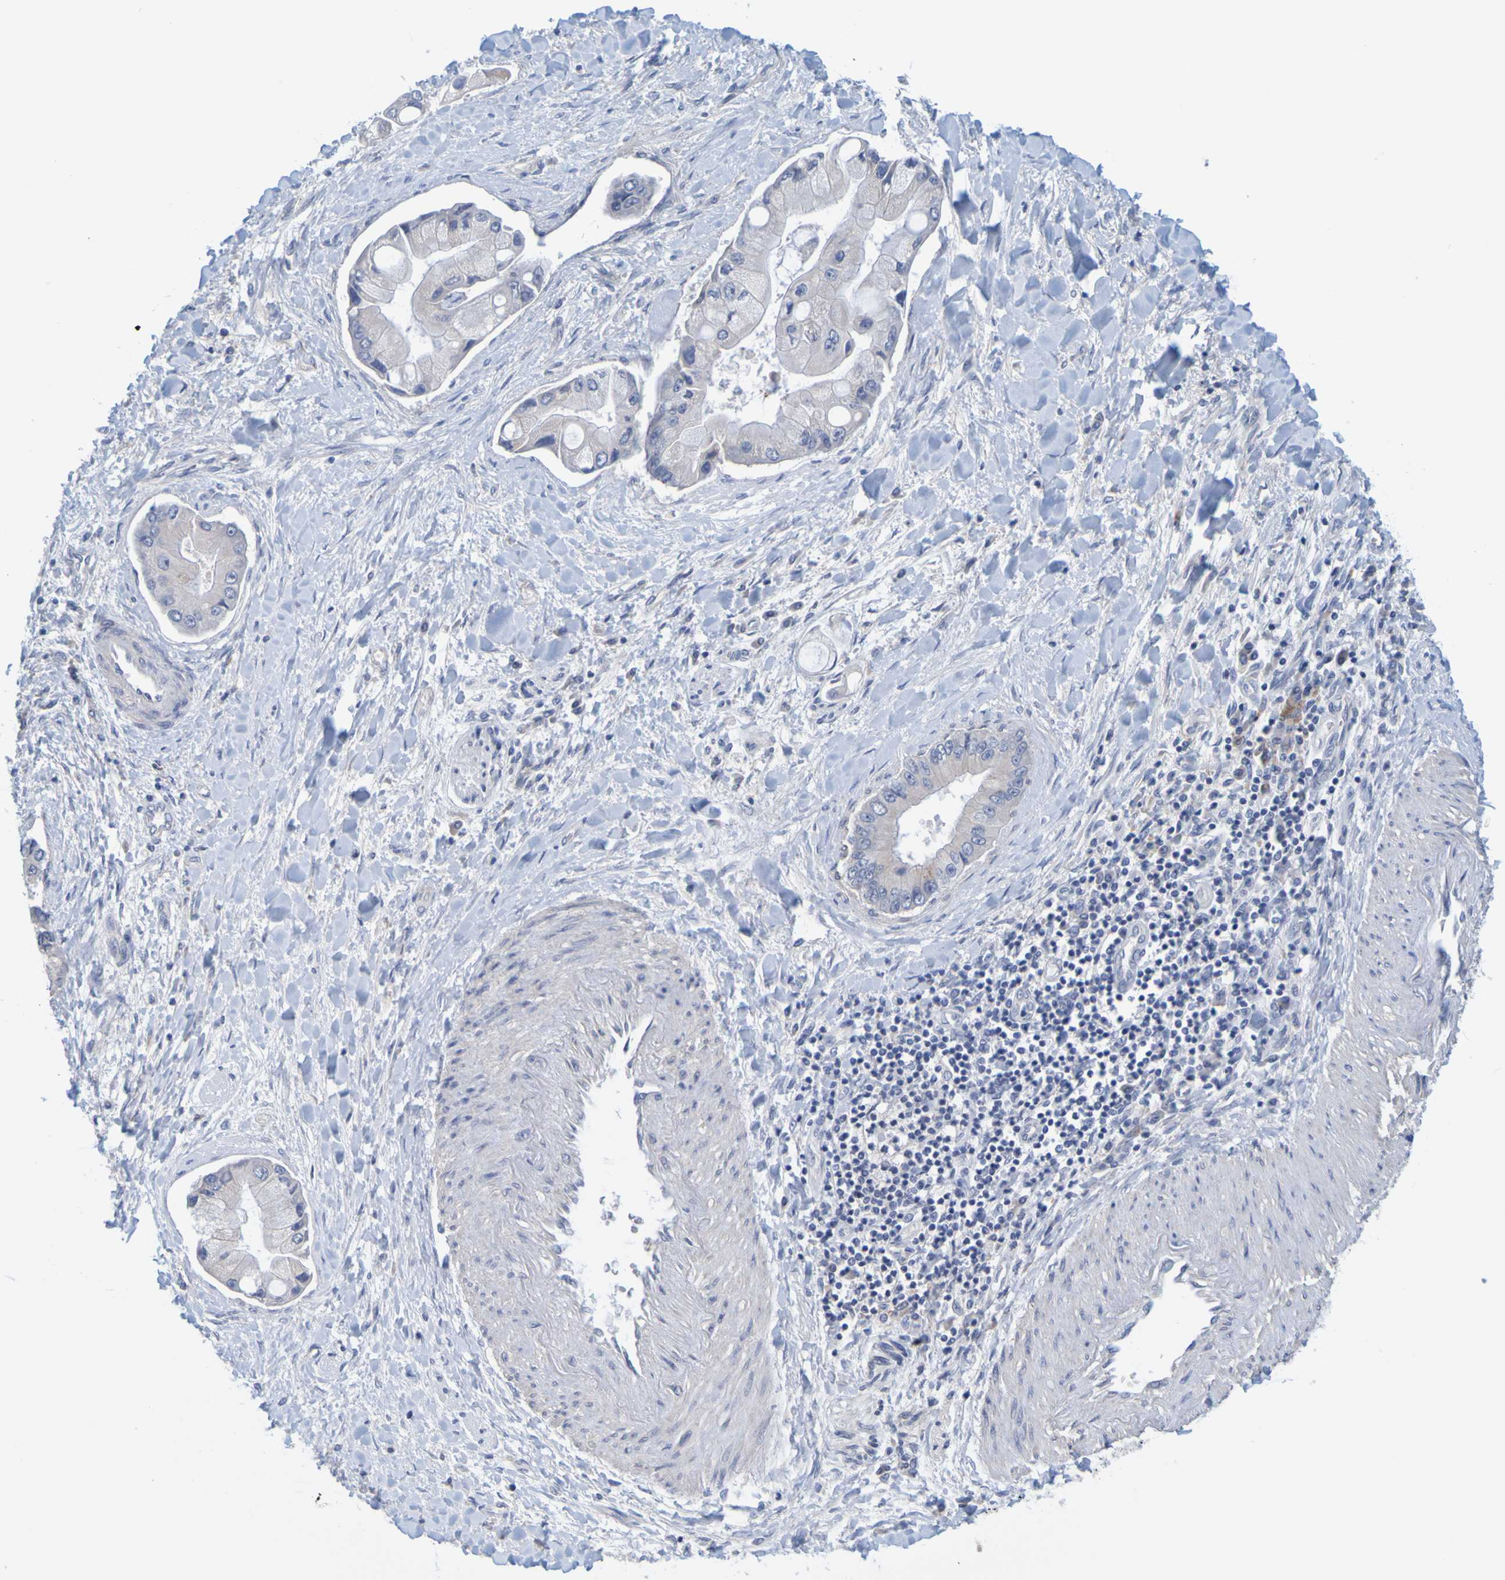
{"staining": {"intensity": "negative", "quantity": "none", "location": "none"}, "tissue": "liver cancer", "cell_type": "Tumor cells", "image_type": "cancer", "snomed": [{"axis": "morphology", "description": "Cholangiocarcinoma"}, {"axis": "topography", "description": "Liver"}], "caption": "Human liver cancer (cholangiocarcinoma) stained for a protein using immunohistochemistry exhibits no staining in tumor cells.", "gene": "ENDOU", "patient": {"sex": "male", "age": 50}}